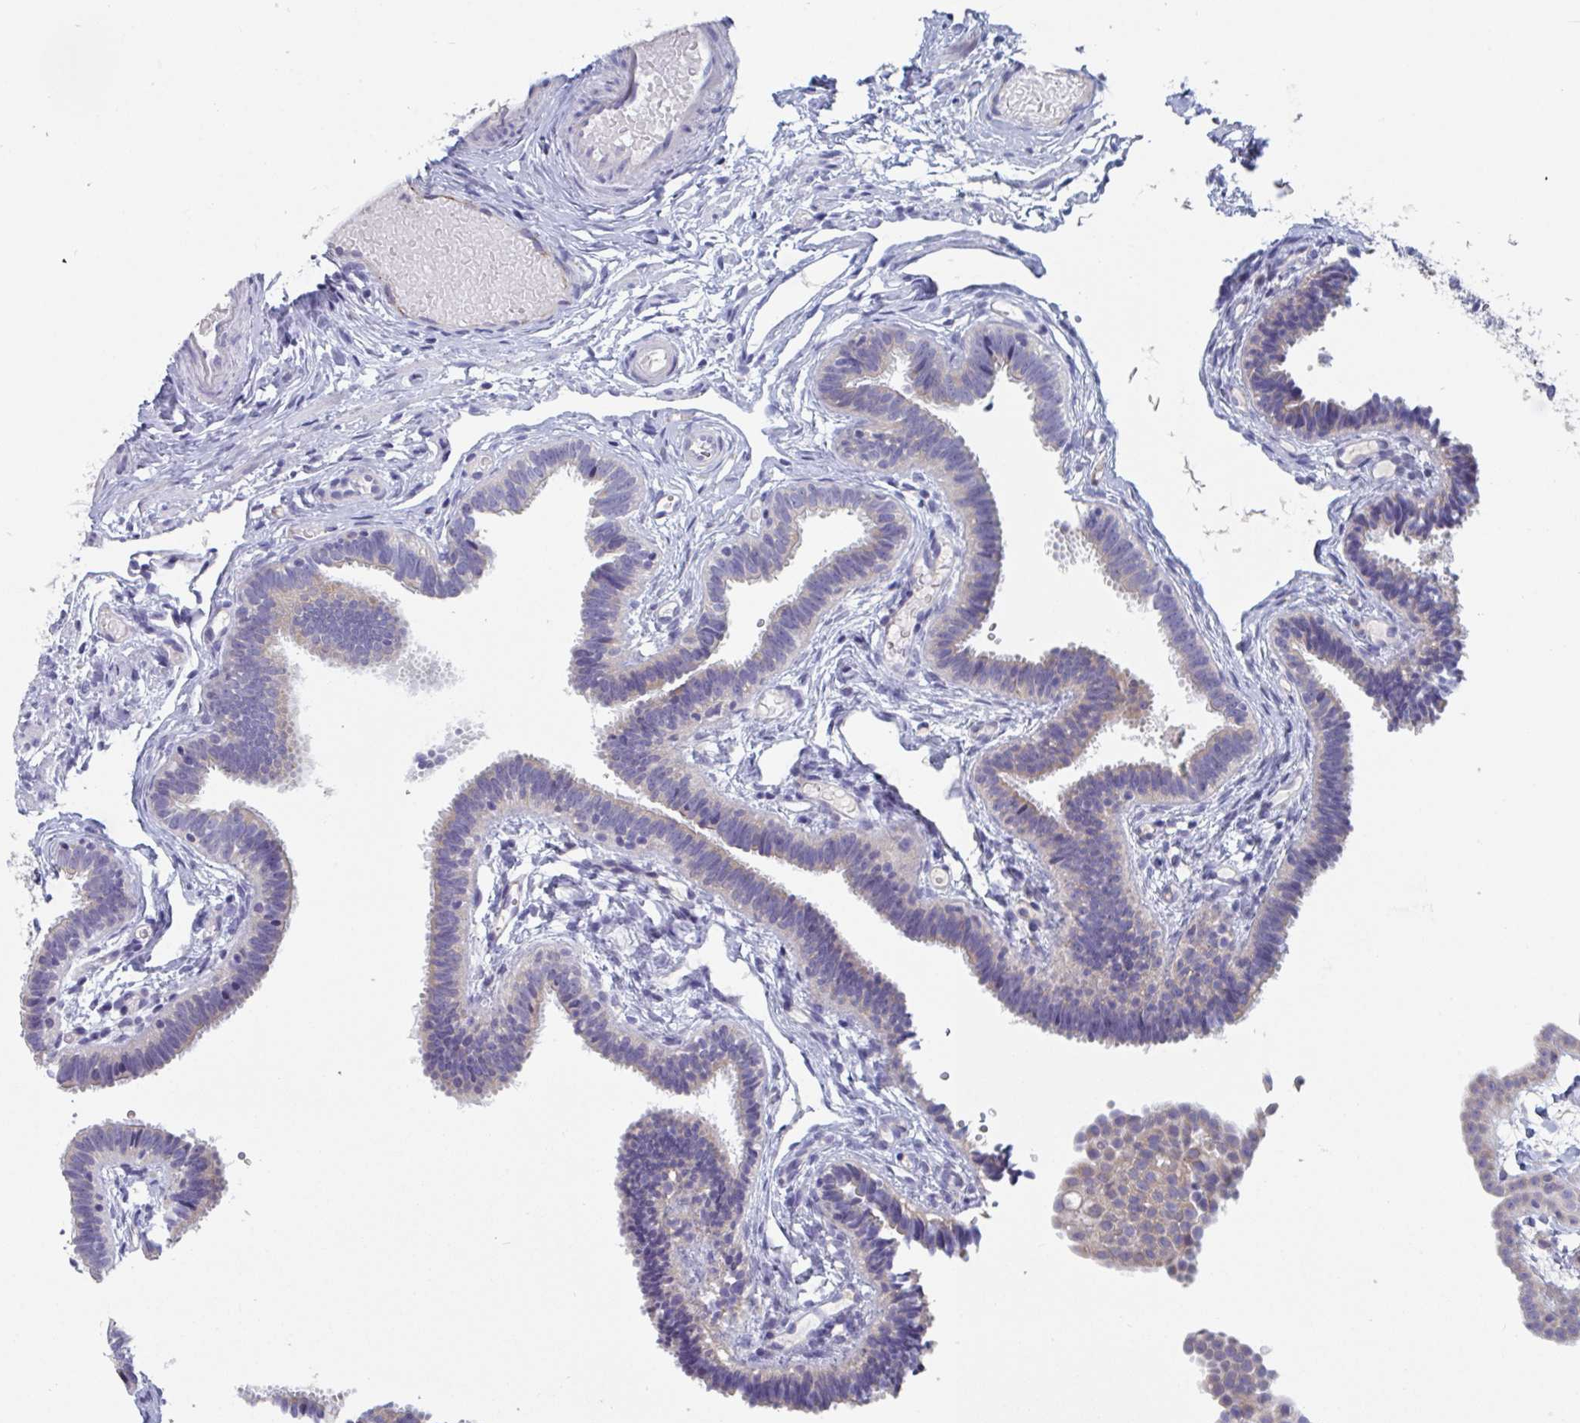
{"staining": {"intensity": "negative", "quantity": "none", "location": "none"}, "tissue": "fallopian tube", "cell_type": "Glandular cells", "image_type": "normal", "snomed": [{"axis": "morphology", "description": "Normal tissue, NOS"}, {"axis": "topography", "description": "Fallopian tube"}], "caption": "Immunohistochemistry of normal human fallopian tube reveals no staining in glandular cells. (IHC, brightfield microscopy, high magnification).", "gene": "ABHD16A", "patient": {"sex": "female", "age": 37}}